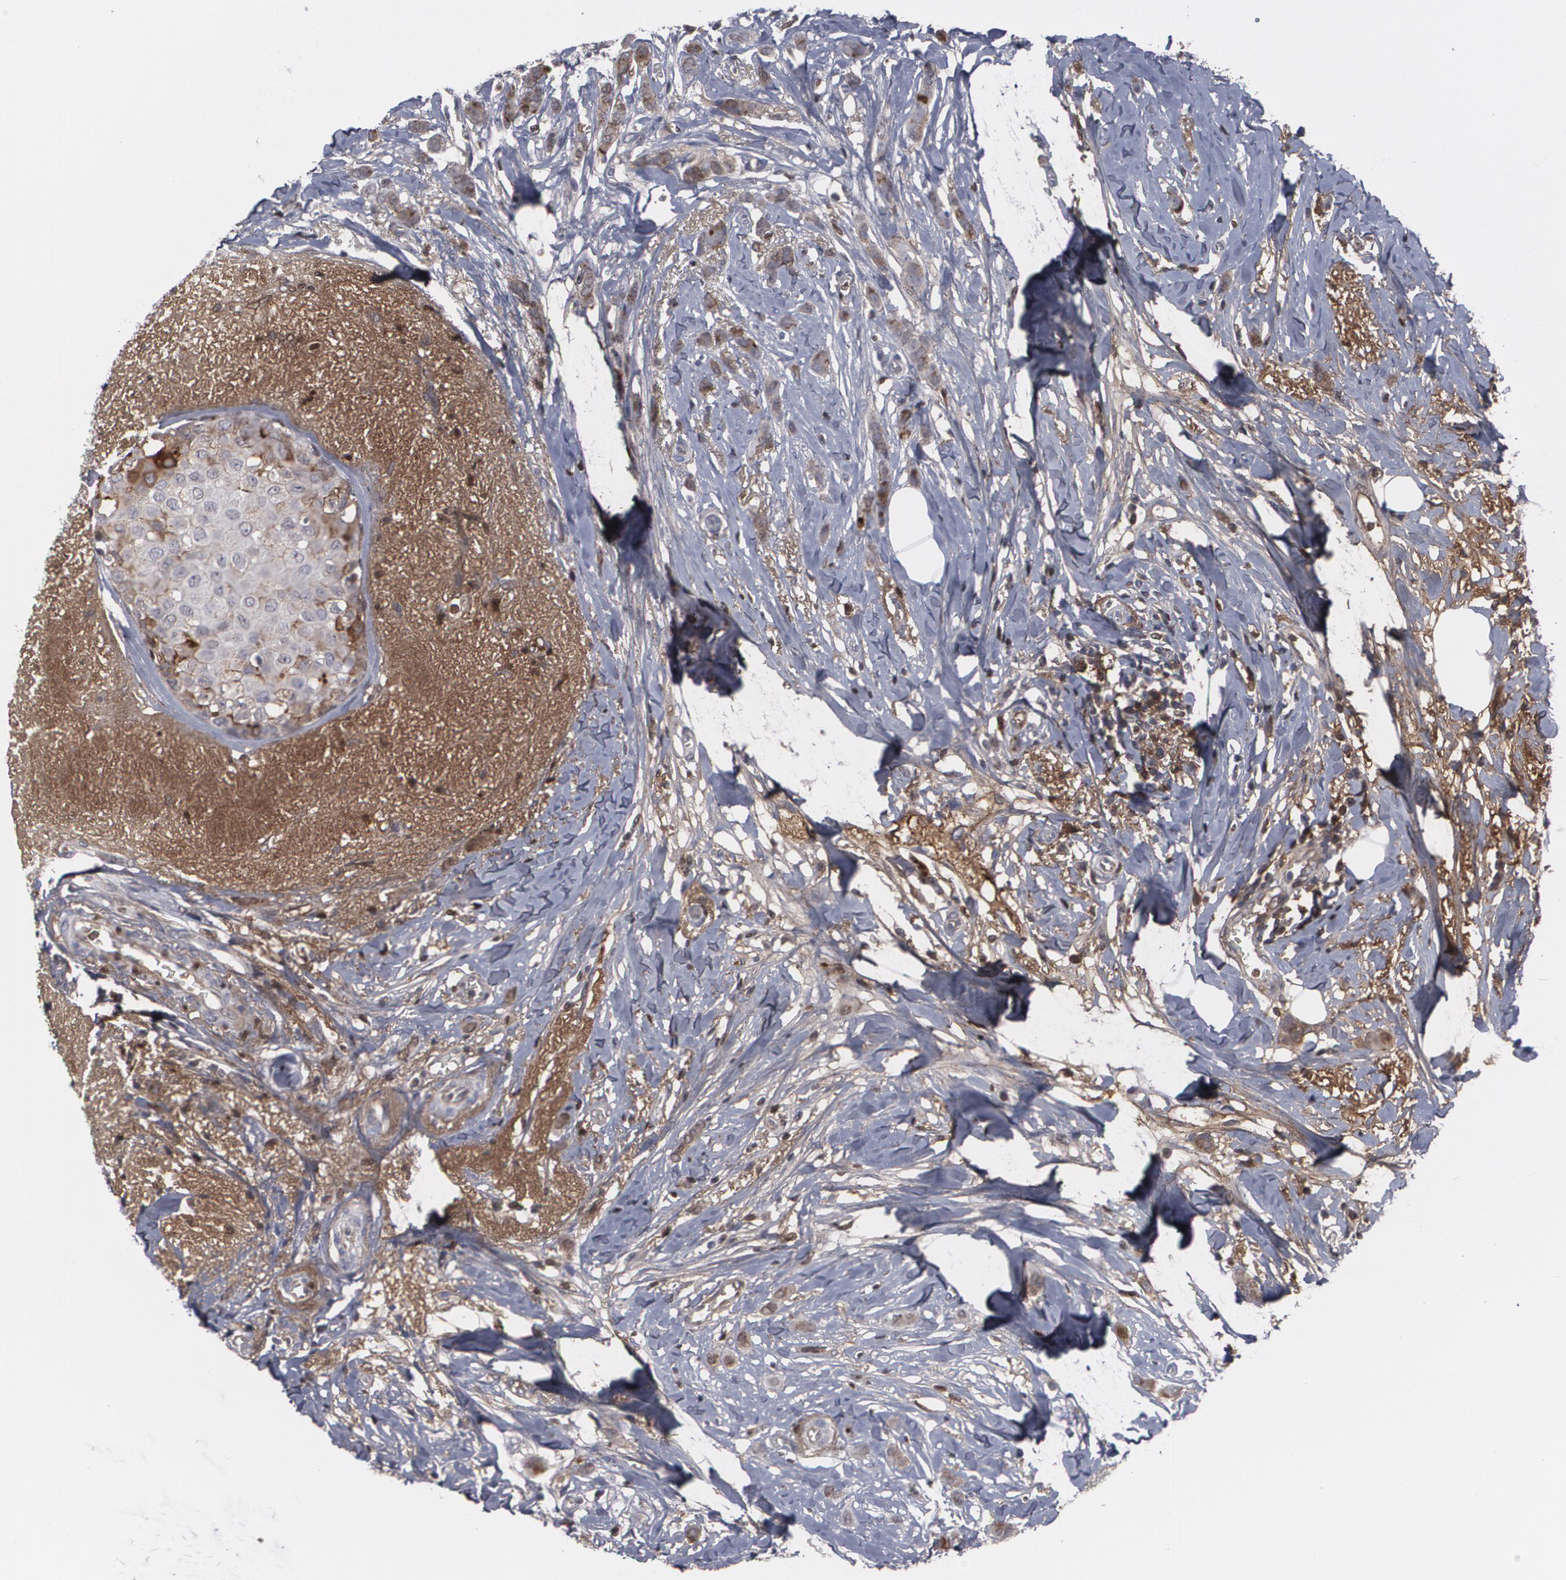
{"staining": {"intensity": "weak", "quantity": "<25%", "location": "cytoplasmic/membranous"}, "tissue": "breast cancer", "cell_type": "Tumor cells", "image_type": "cancer", "snomed": [{"axis": "morphology", "description": "Lobular carcinoma"}, {"axis": "topography", "description": "Breast"}], "caption": "Tumor cells show no significant protein positivity in breast cancer (lobular carcinoma).", "gene": "LRG1", "patient": {"sex": "female", "age": 55}}